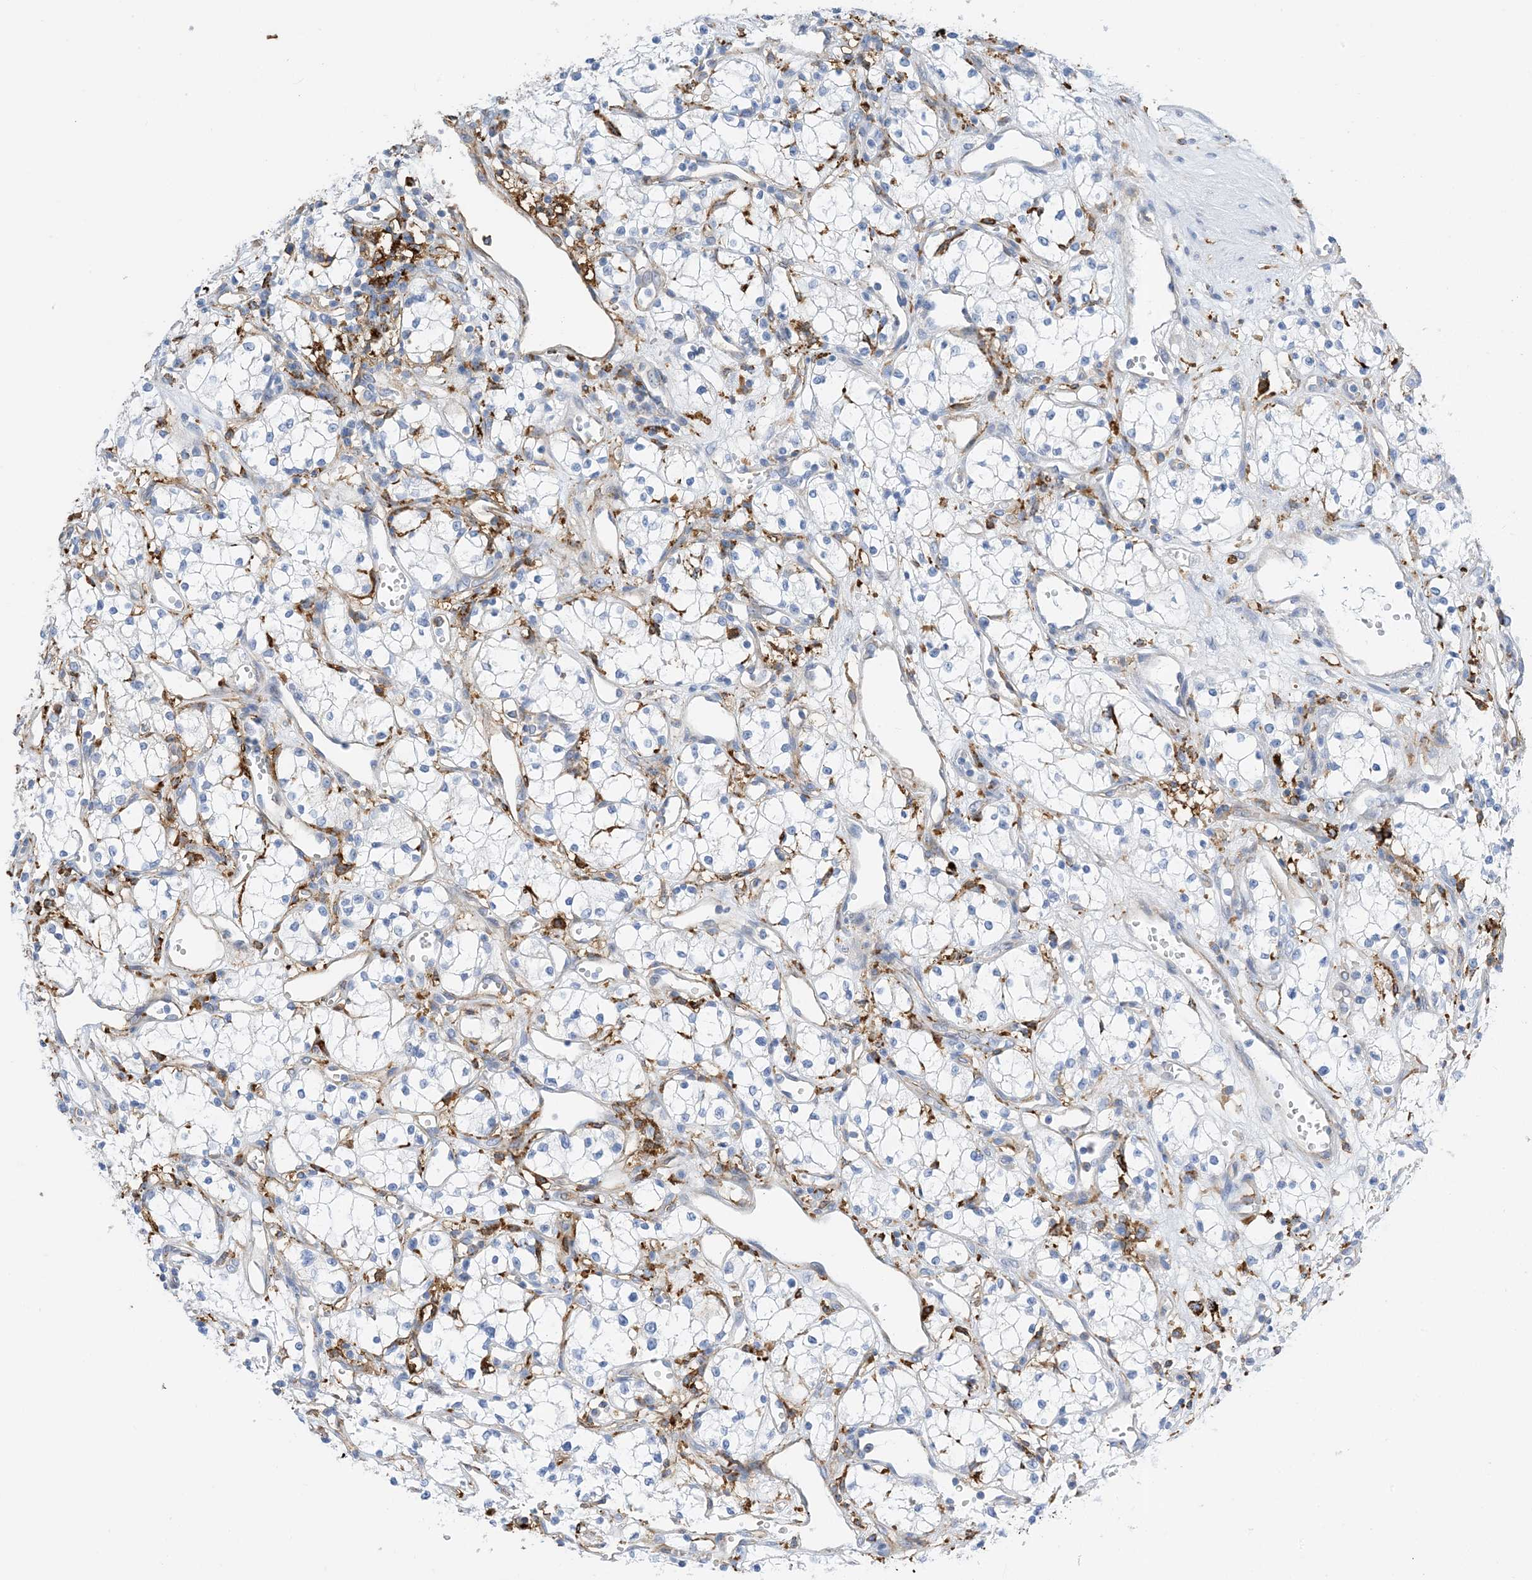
{"staining": {"intensity": "negative", "quantity": "none", "location": "none"}, "tissue": "renal cancer", "cell_type": "Tumor cells", "image_type": "cancer", "snomed": [{"axis": "morphology", "description": "Adenocarcinoma, NOS"}, {"axis": "topography", "description": "Kidney"}], "caption": "This is an IHC image of renal cancer. There is no positivity in tumor cells.", "gene": "DPH3", "patient": {"sex": "male", "age": 59}}